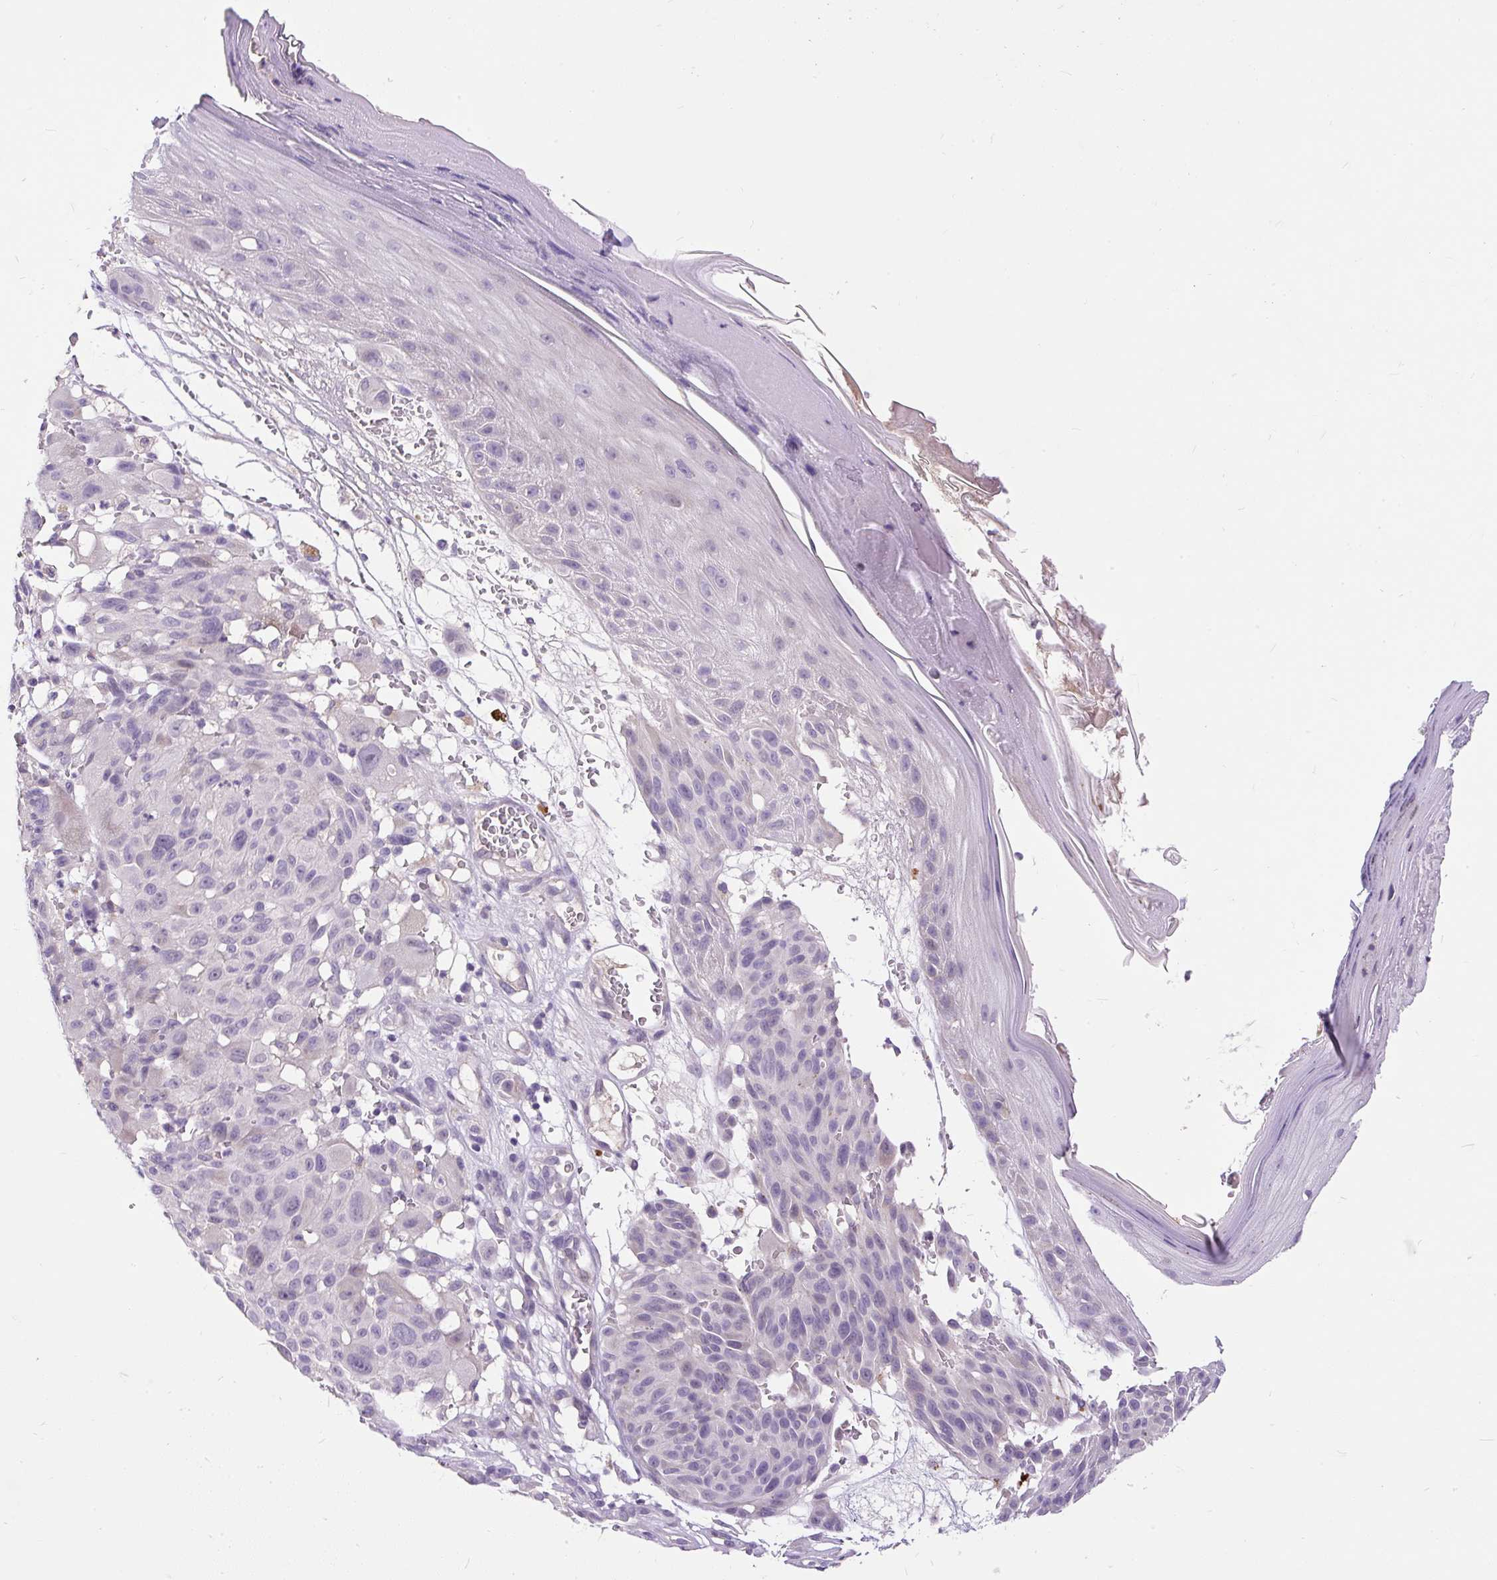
{"staining": {"intensity": "negative", "quantity": "none", "location": "none"}, "tissue": "melanoma", "cell_type": "Tumor cells", "image_type": "cancer", "snomed": [{"axis": "morphology", "description": "Malignant melanoma, NOS"}, {"axis": "topography", "description": "Skin"}], "caption": "DAB (3,3'-diaminobenzidine) immunohistochemical staining of human malignant melanoma shows no significant positivity in tumor cells.", "gene": "KRTAP20-3", "patient": {"sex": "male", "age": 83}}